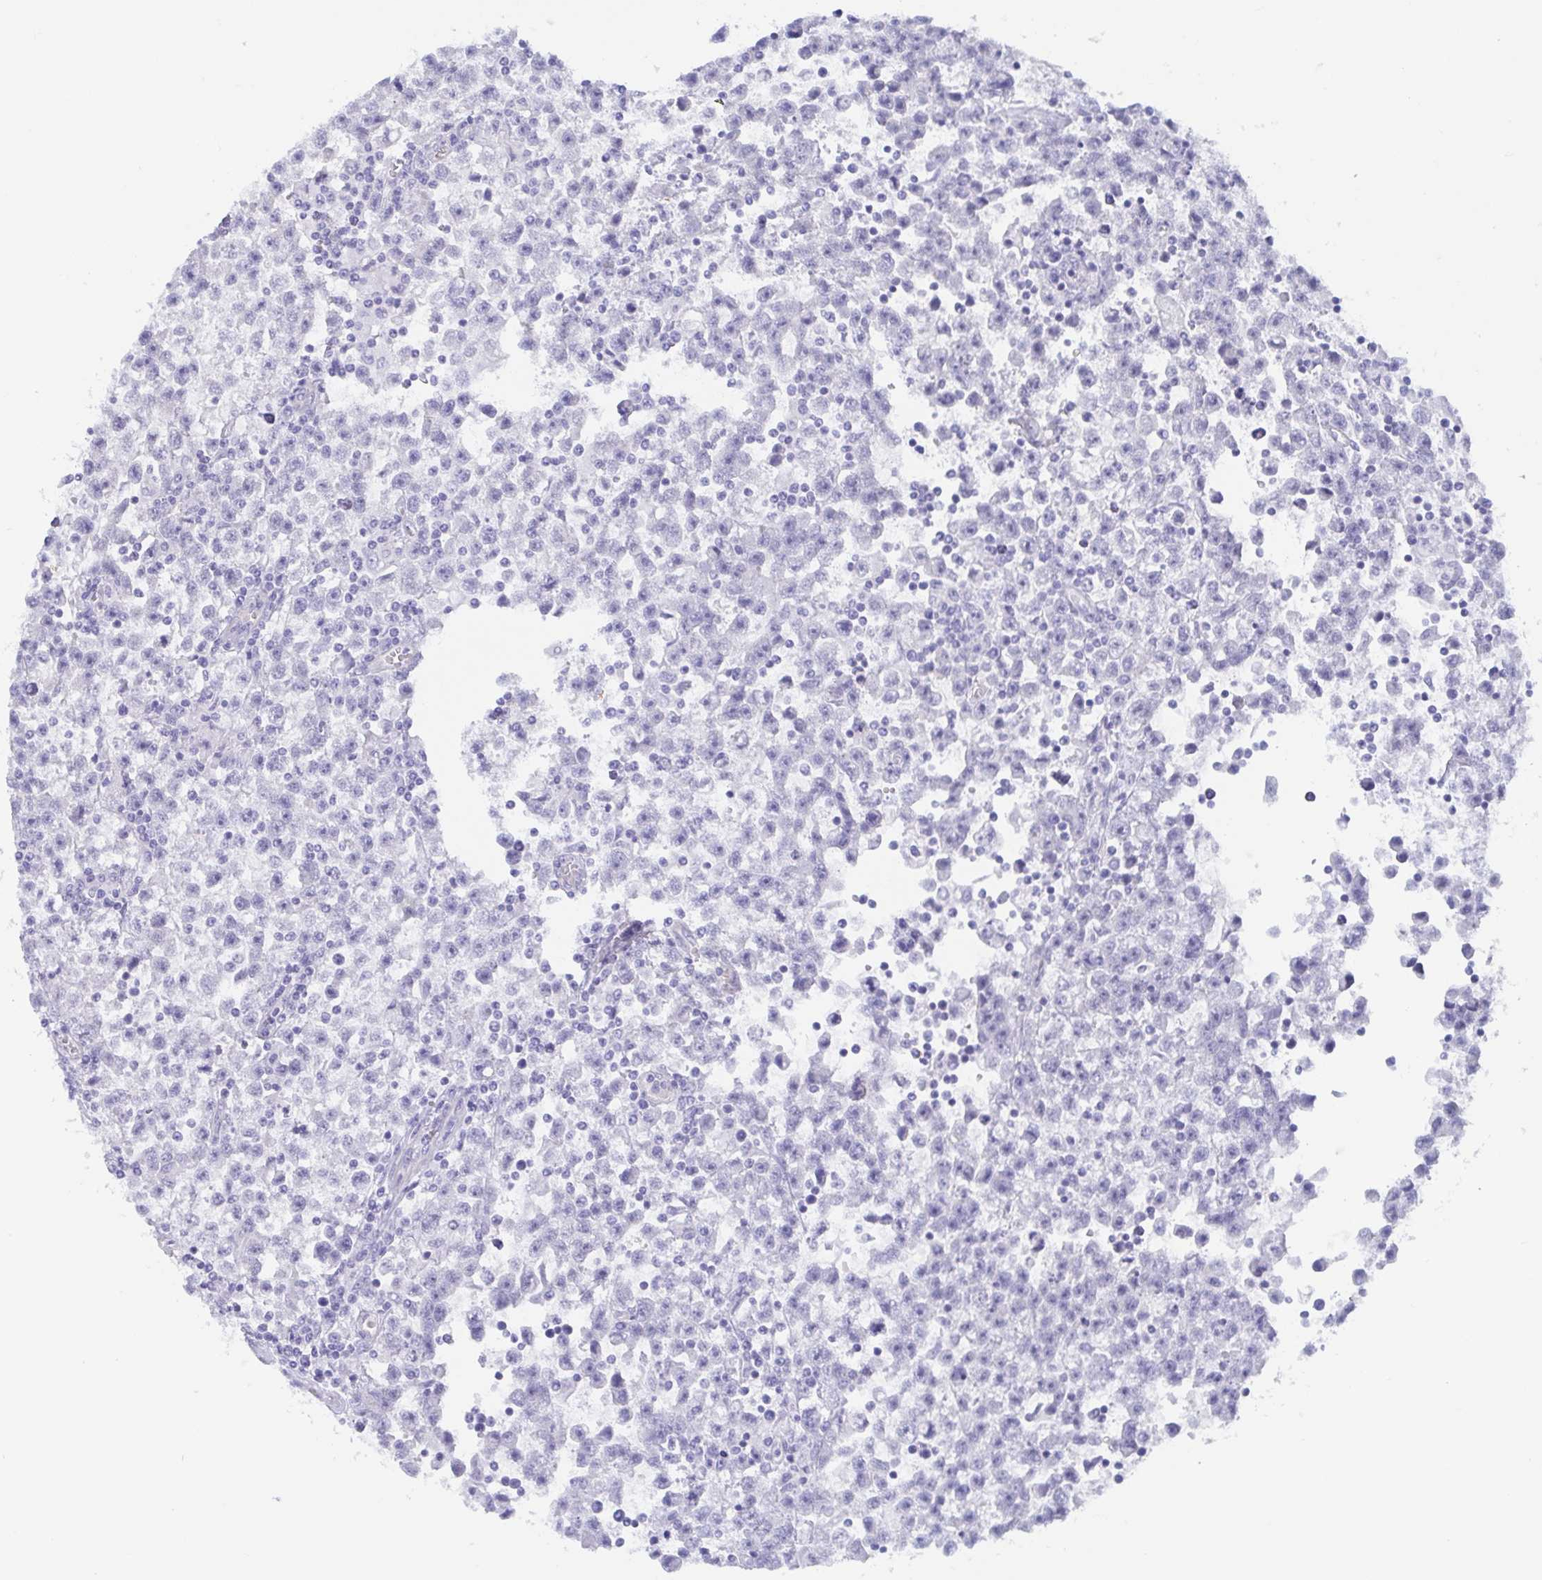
{"staining": {"intensity": "negative", "quantity": "none", "location": "none"}, "tissue": "testis cancer", "cell_type": "Tumor cells", "image_type": "cancer", "snomed": [{"axis": "morphology", "description": "Seminoma, NOS"}, {"axis": "topography", "description": "Testis"}], "caption": "Tumor cells are negative for brown protein staining in testis seminoma.", "gene": "TEX12", "patient": {"sex": "male", "age": 31}}